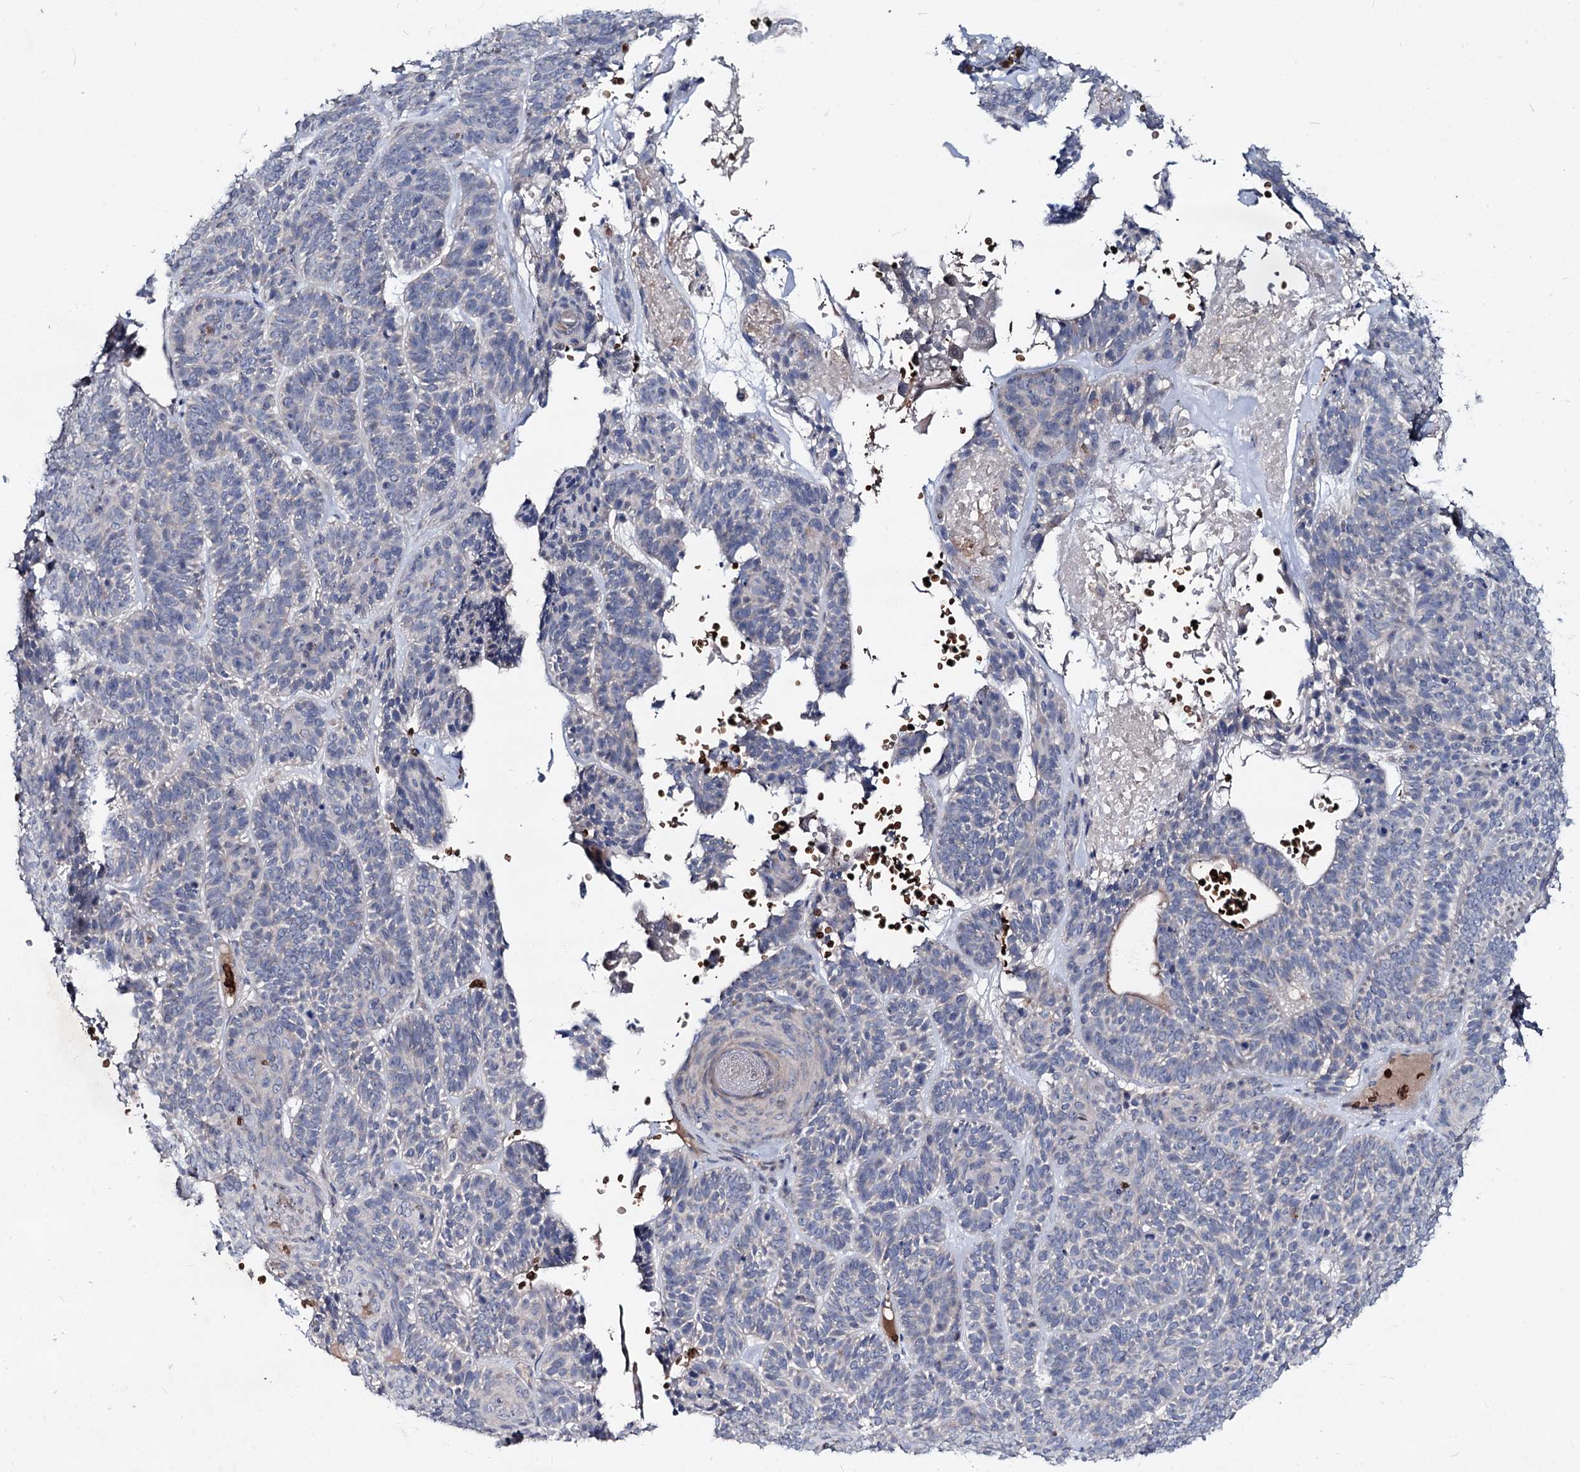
{"staining": {"intensity": "negative", "quantity": "none", "location": "none"}, "tissue": "skin cancer", "cell_type": "Tumor cells", "image_type": "cancer", "snomed": [{"axis": "morphology", "description": "Basal cell carcinoma"}, {"axis": "topography", "description": "Skin"}], "caption": "Histopathology image shows no significant protein staining in tumor cells of basal cell carcinoma (skin).", "gene": "RNF6", "patient": {"sex": "male", "age": 85}}